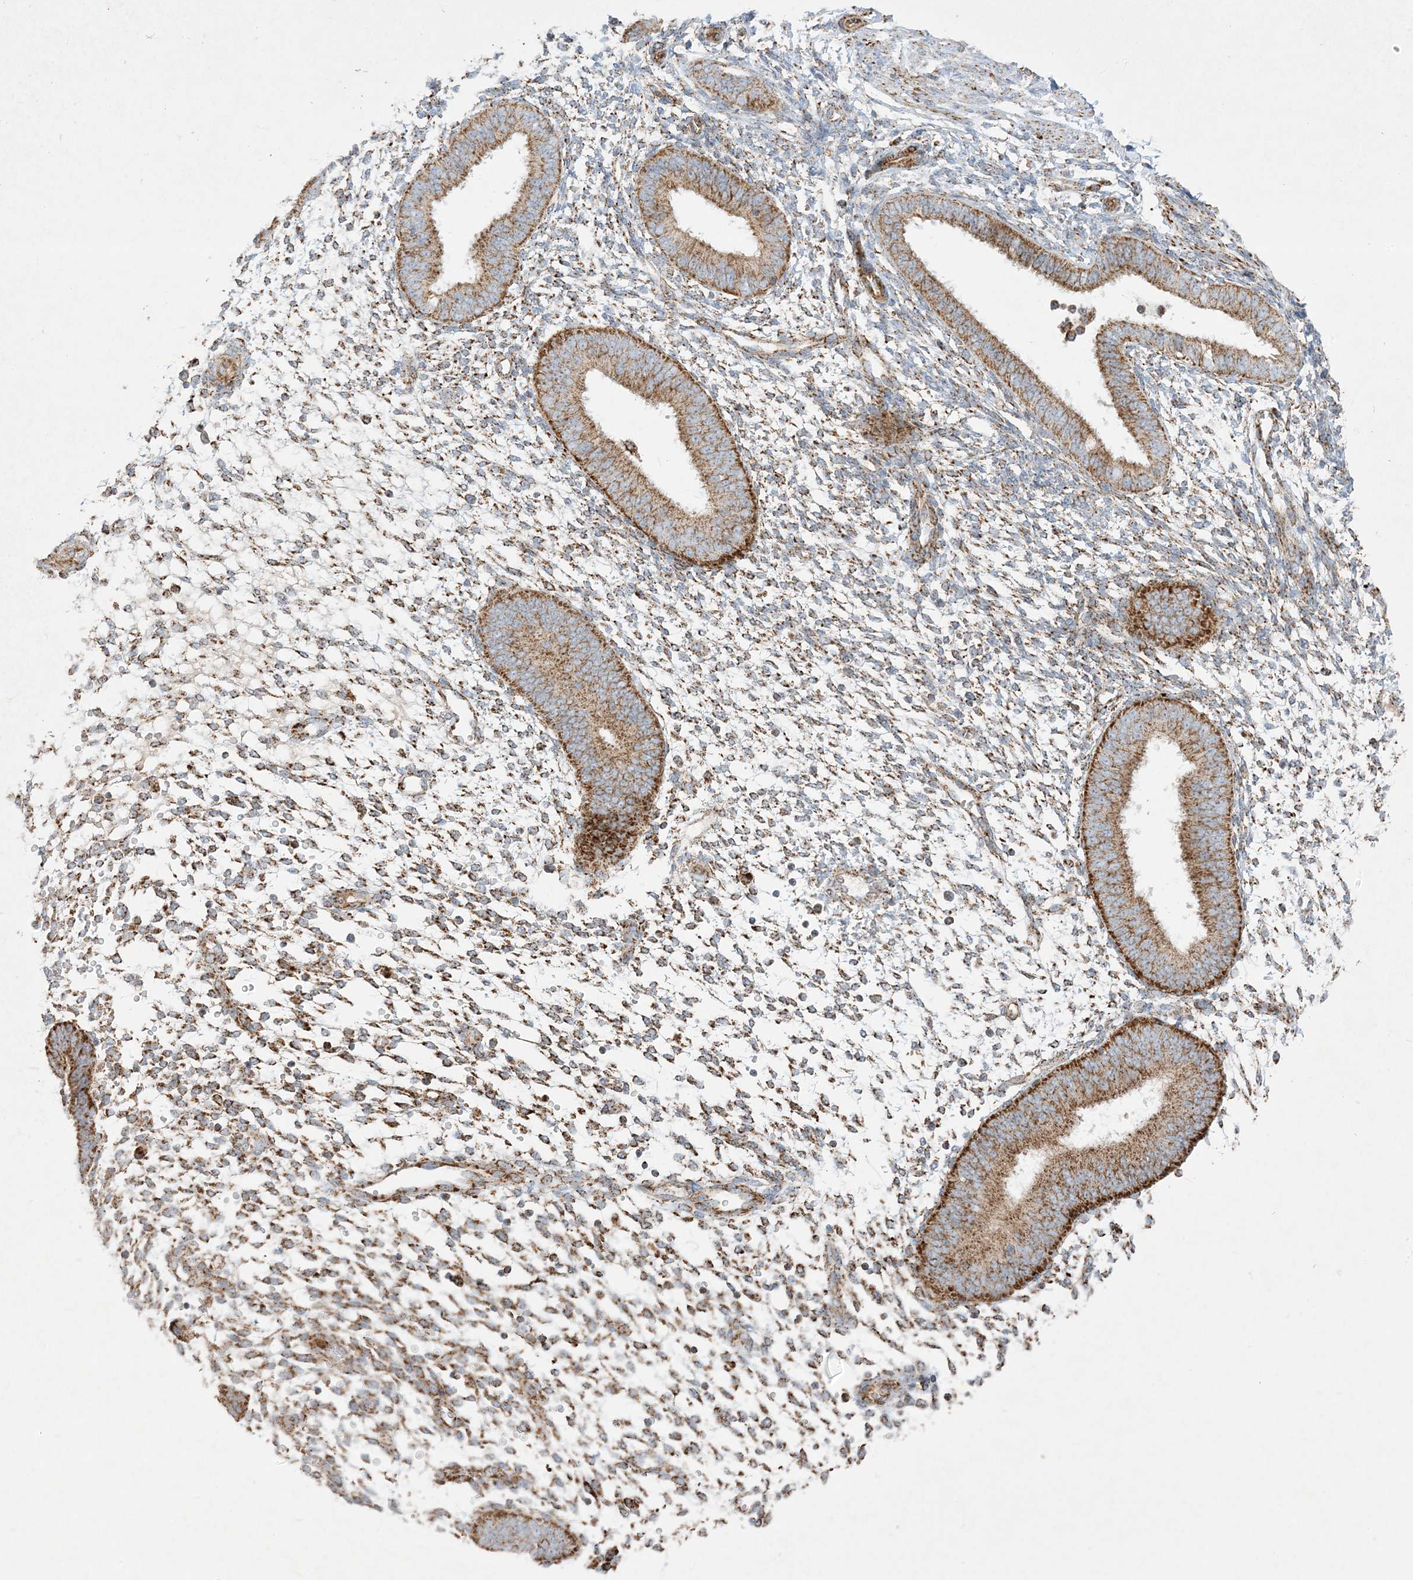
{"staining": {"intensity": "moderate", "quantity": "25%-75%", "location": "cytoplasmic/membranous"}, "tissue": "endometrium", "cell_type": "Cells in endometrial stroma", "image_type": "normal", "snomed": [{"axis": "morphology", "description": "Normal tissue, NOS"}, {"axis": "topography", "description": "Uterus"}, {"axis": "topography", "description": "Endometrium"}], "caption": "High-power microscopy captured an immunohistochemistry (IHC) photomicrograph of benign endometrium, revealing moderate cytoplasmic/membranous positivity in approximately 25%-75% of cells in endometrial stroma. The protein is shown in brown color, while the nuclei are stained blue.", "gene": "NDUFAF3", "patient": {"sex": "female", "age": 48}}